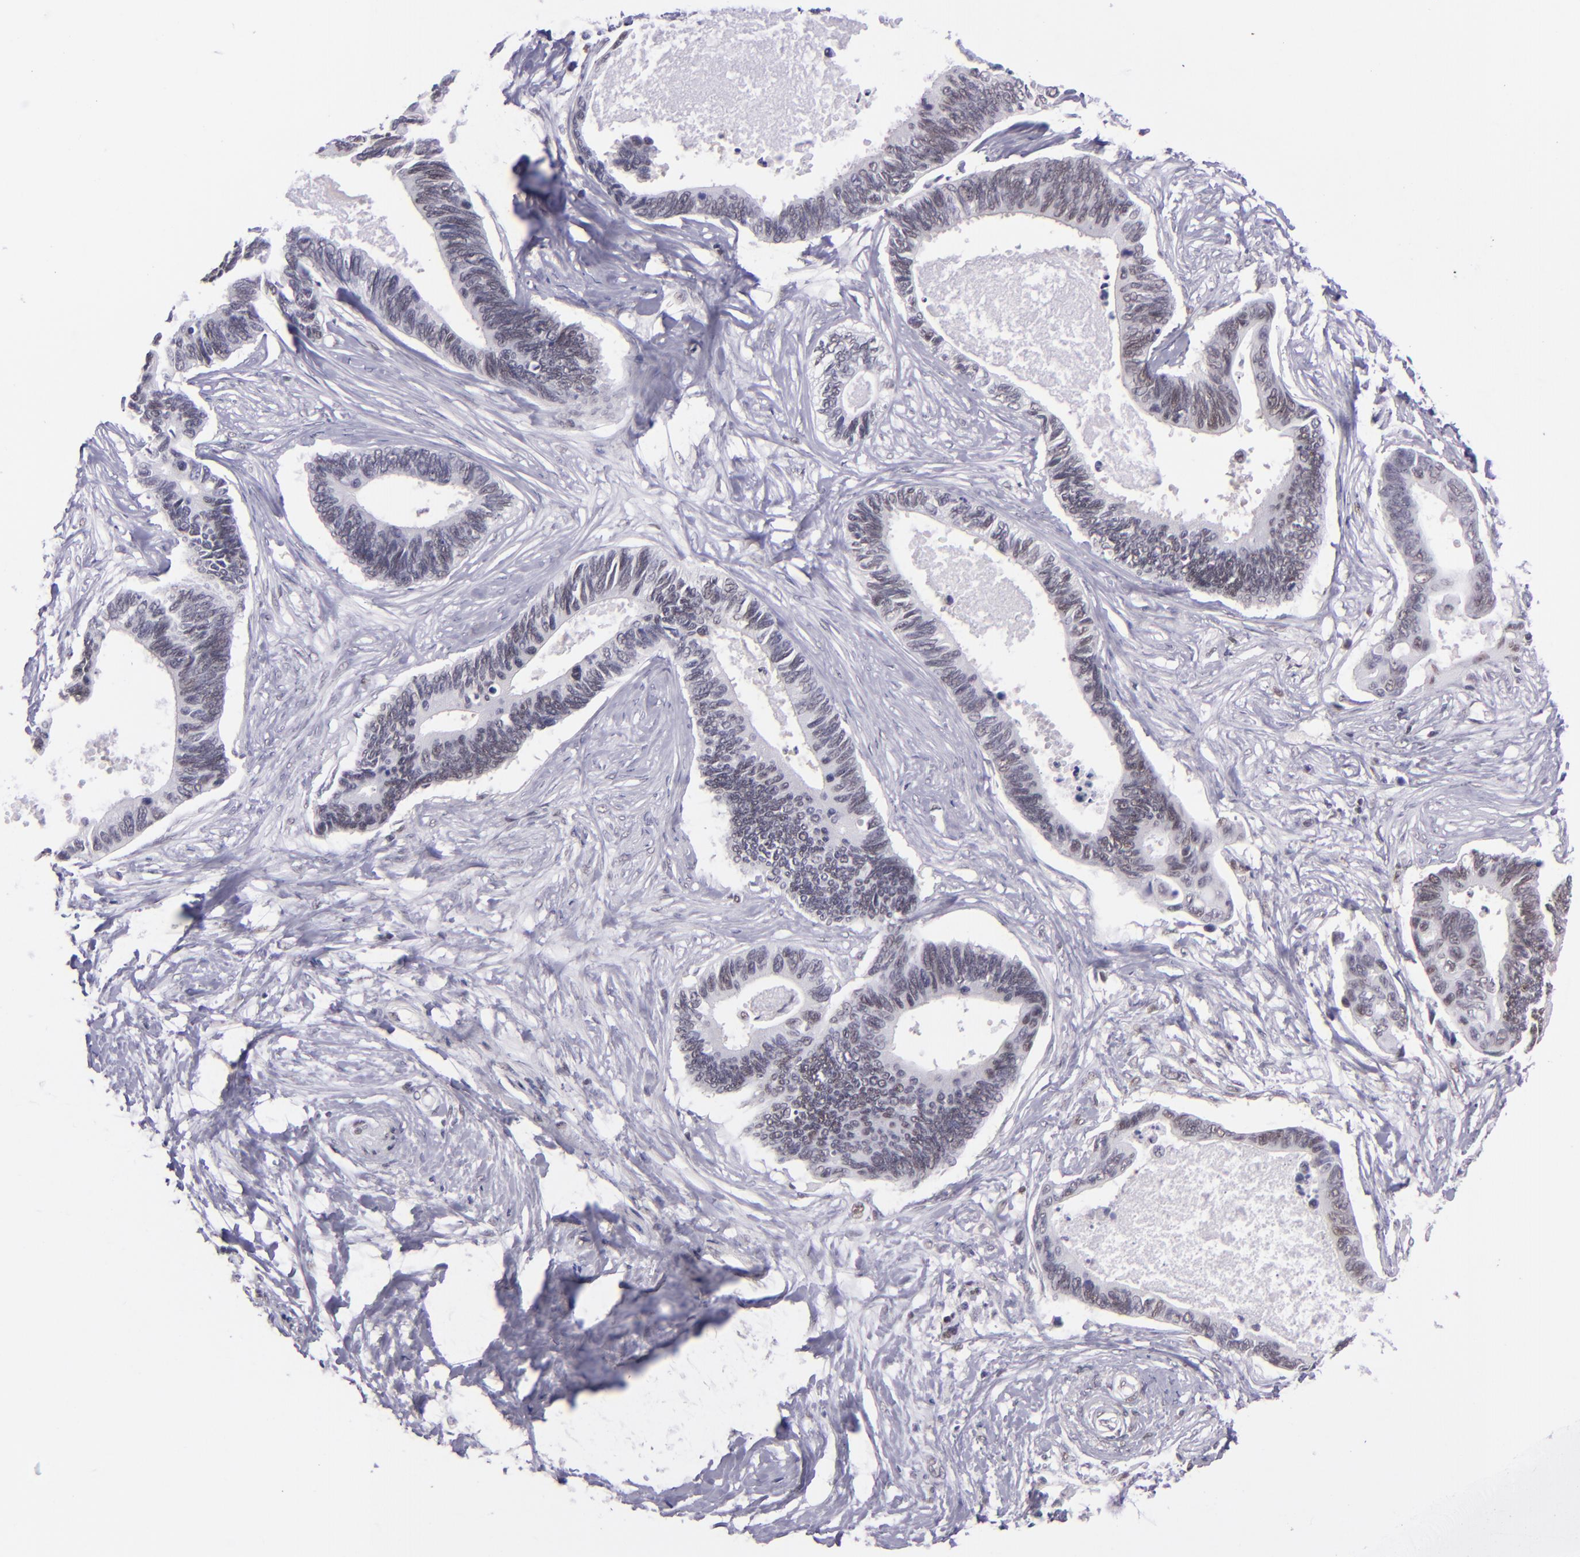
{"staining": {"intensity": "negative", "quantity": "none", "location": "none"}, "tissue": "pancreatic cancer", "cell_type": "Tumor cells", "image_type": "cancer", "snomed": [{"axis": "morphology", "description": "Adenocarcinoma, NOS"}, {"axis": "topography", "description": "Pancreas"}], "caption": "DAB immunohistochemical staining of human pancreatic cancer (adenocarcinoma) exhibits no significant staining in tumor cells.", "gene": "BAG1", "patient": {"sex": "female", "age": 70}}